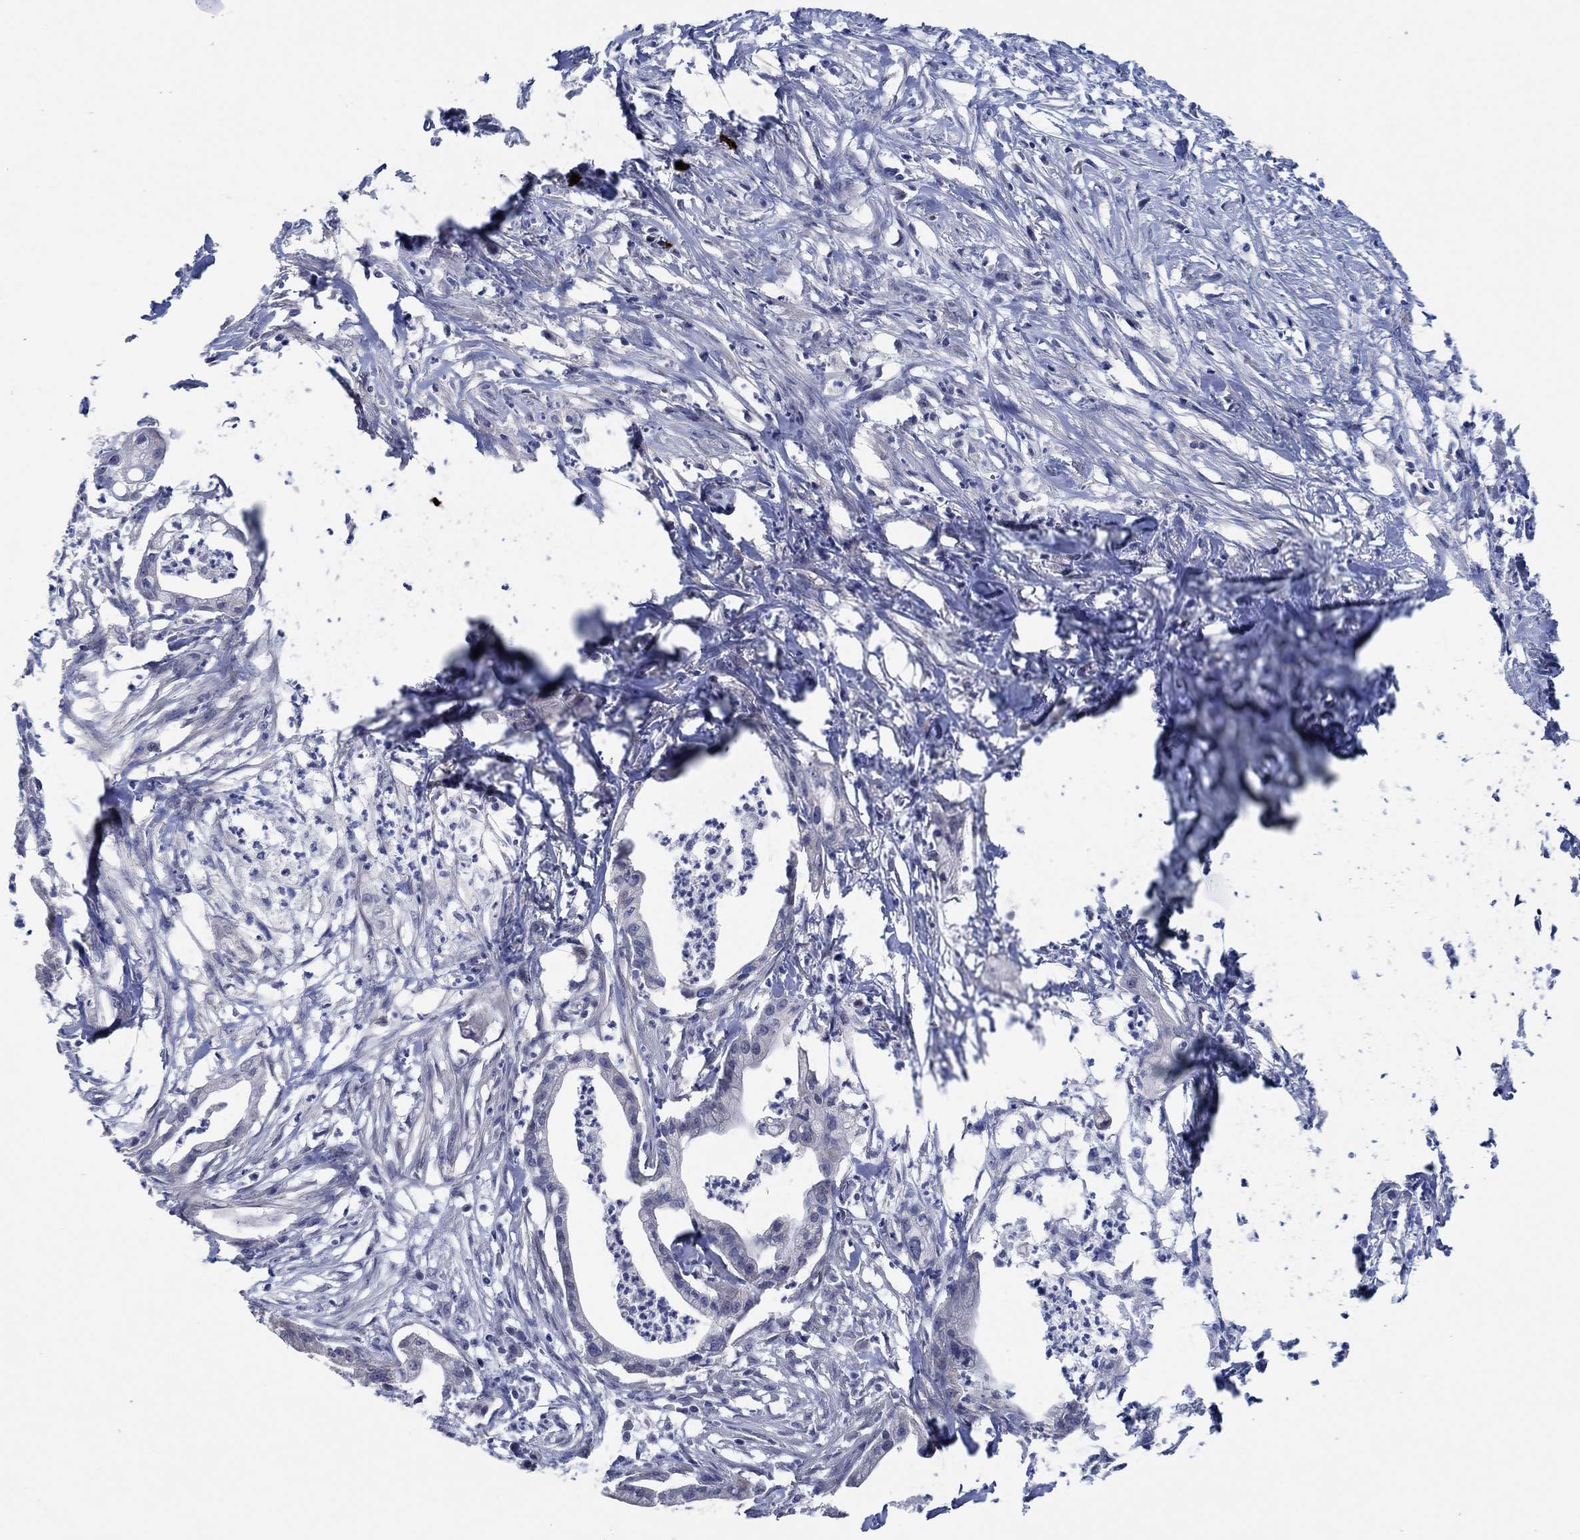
{"staining": {"intensity": "negative", "quantity": "none", "location": "none"}, "tissue": "pancreatic cancer", "cell_type": "Tumor cells", "image_type": "cancer", "snomed": [{"axis": "morphology", "description": "Normal tissue, NOS"}, {"axis": "morphology", "description": "Adenocarcinoma, NOS"}, {"axis": "topography", "description": "Pancreas"}], "caption": "This histopathology image is of pancreatic adenocarcinoma stained with IHC to label a protein in brown with the nuclei are counter-stained blue. There is no staining in tumor cells.", "gene": "PRRT3", "patient": {"sex": "female", "age": 58}}